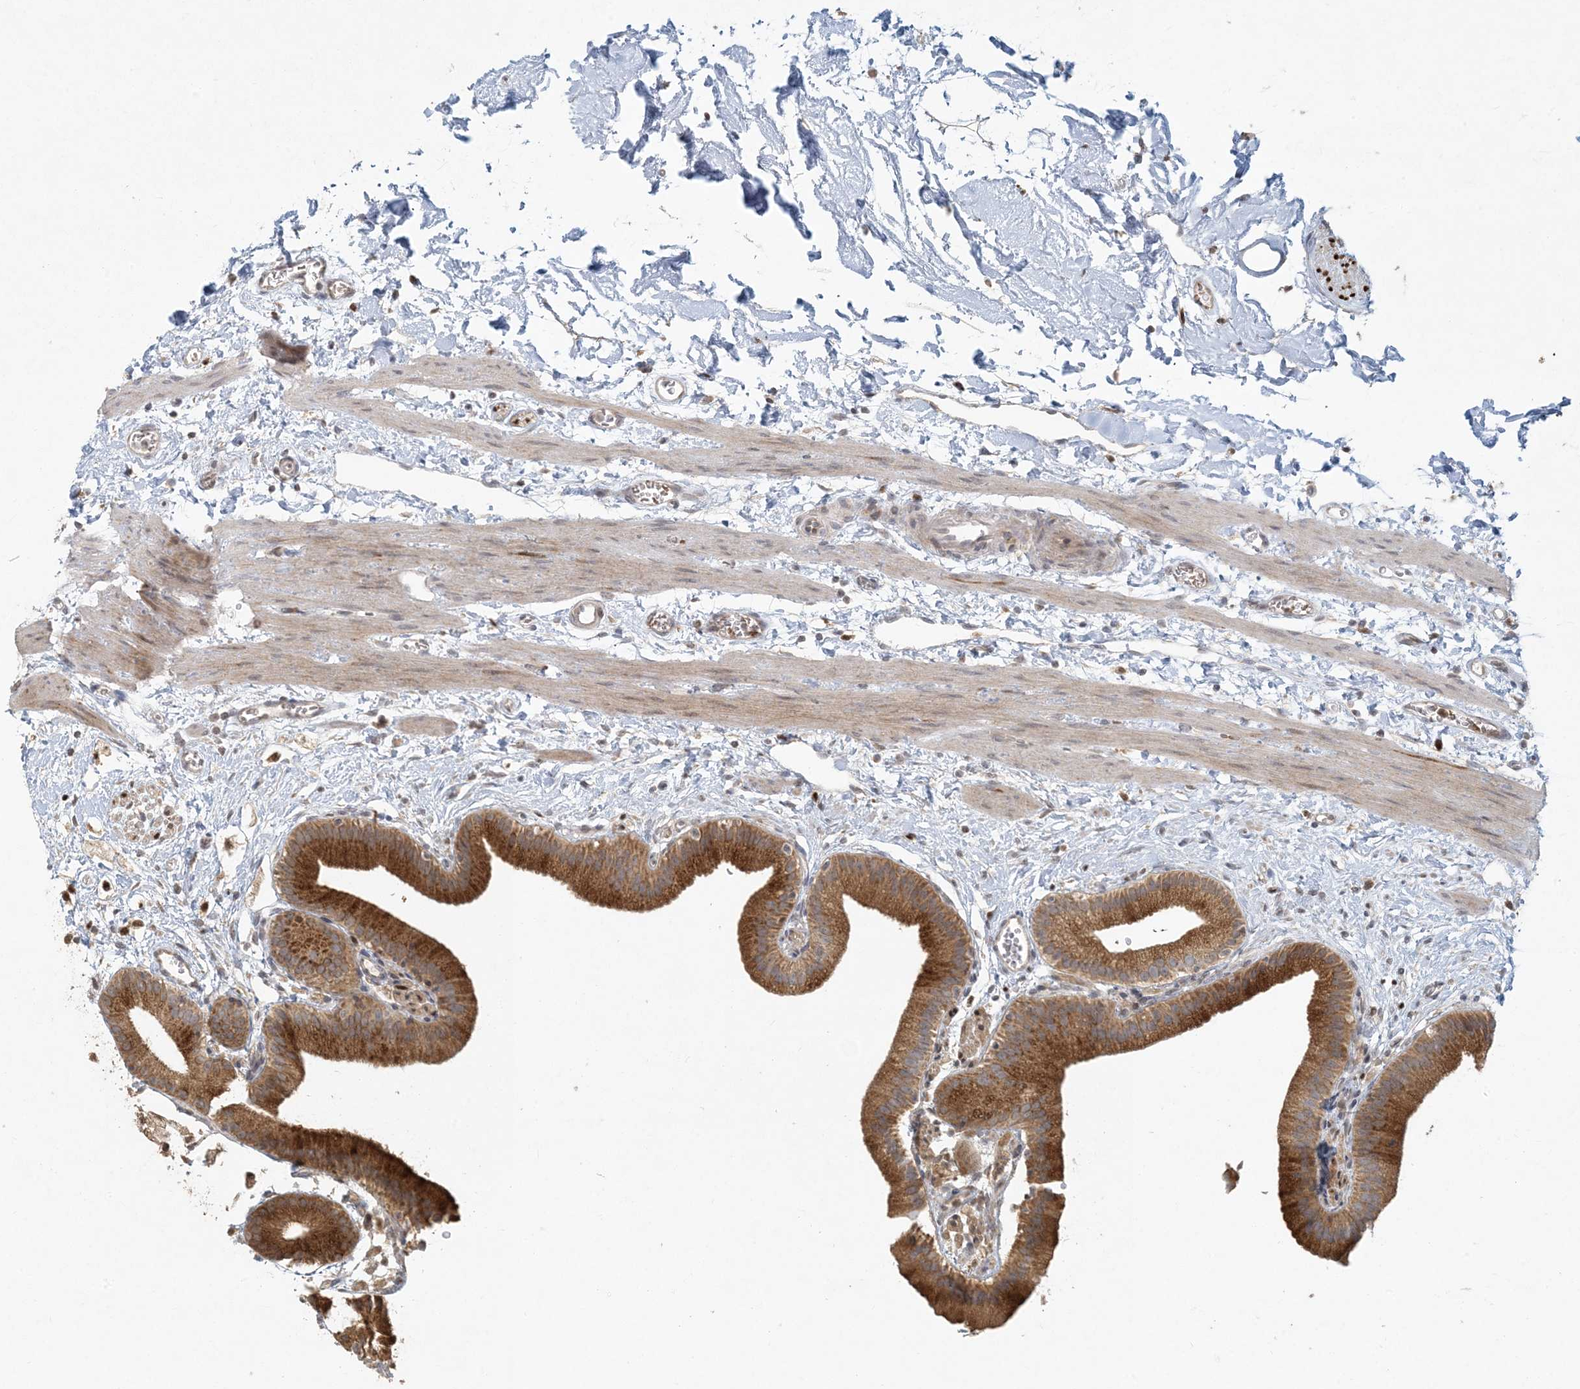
{"staining": {"intensity": "strong", "quantity": ">75%", "location": "cytoplasmic/membranous"}, "tissue": "gallbladder", "cell_type": "Glandular cells", "image_type": "normal", "snomed": [{"axis": "morphology", "description": "Normal tissue, NOS"}, {"axis": "topography", "description": "Gallbladder"}], "caption": "The micrograph reveals staining of normal gallbladder, revealing strong cytoplasmic/membranous protein expression (brown color) within glandular cells.", "gene": "CTDNEP1", "patient": {"sex": "male", "age": 55}}